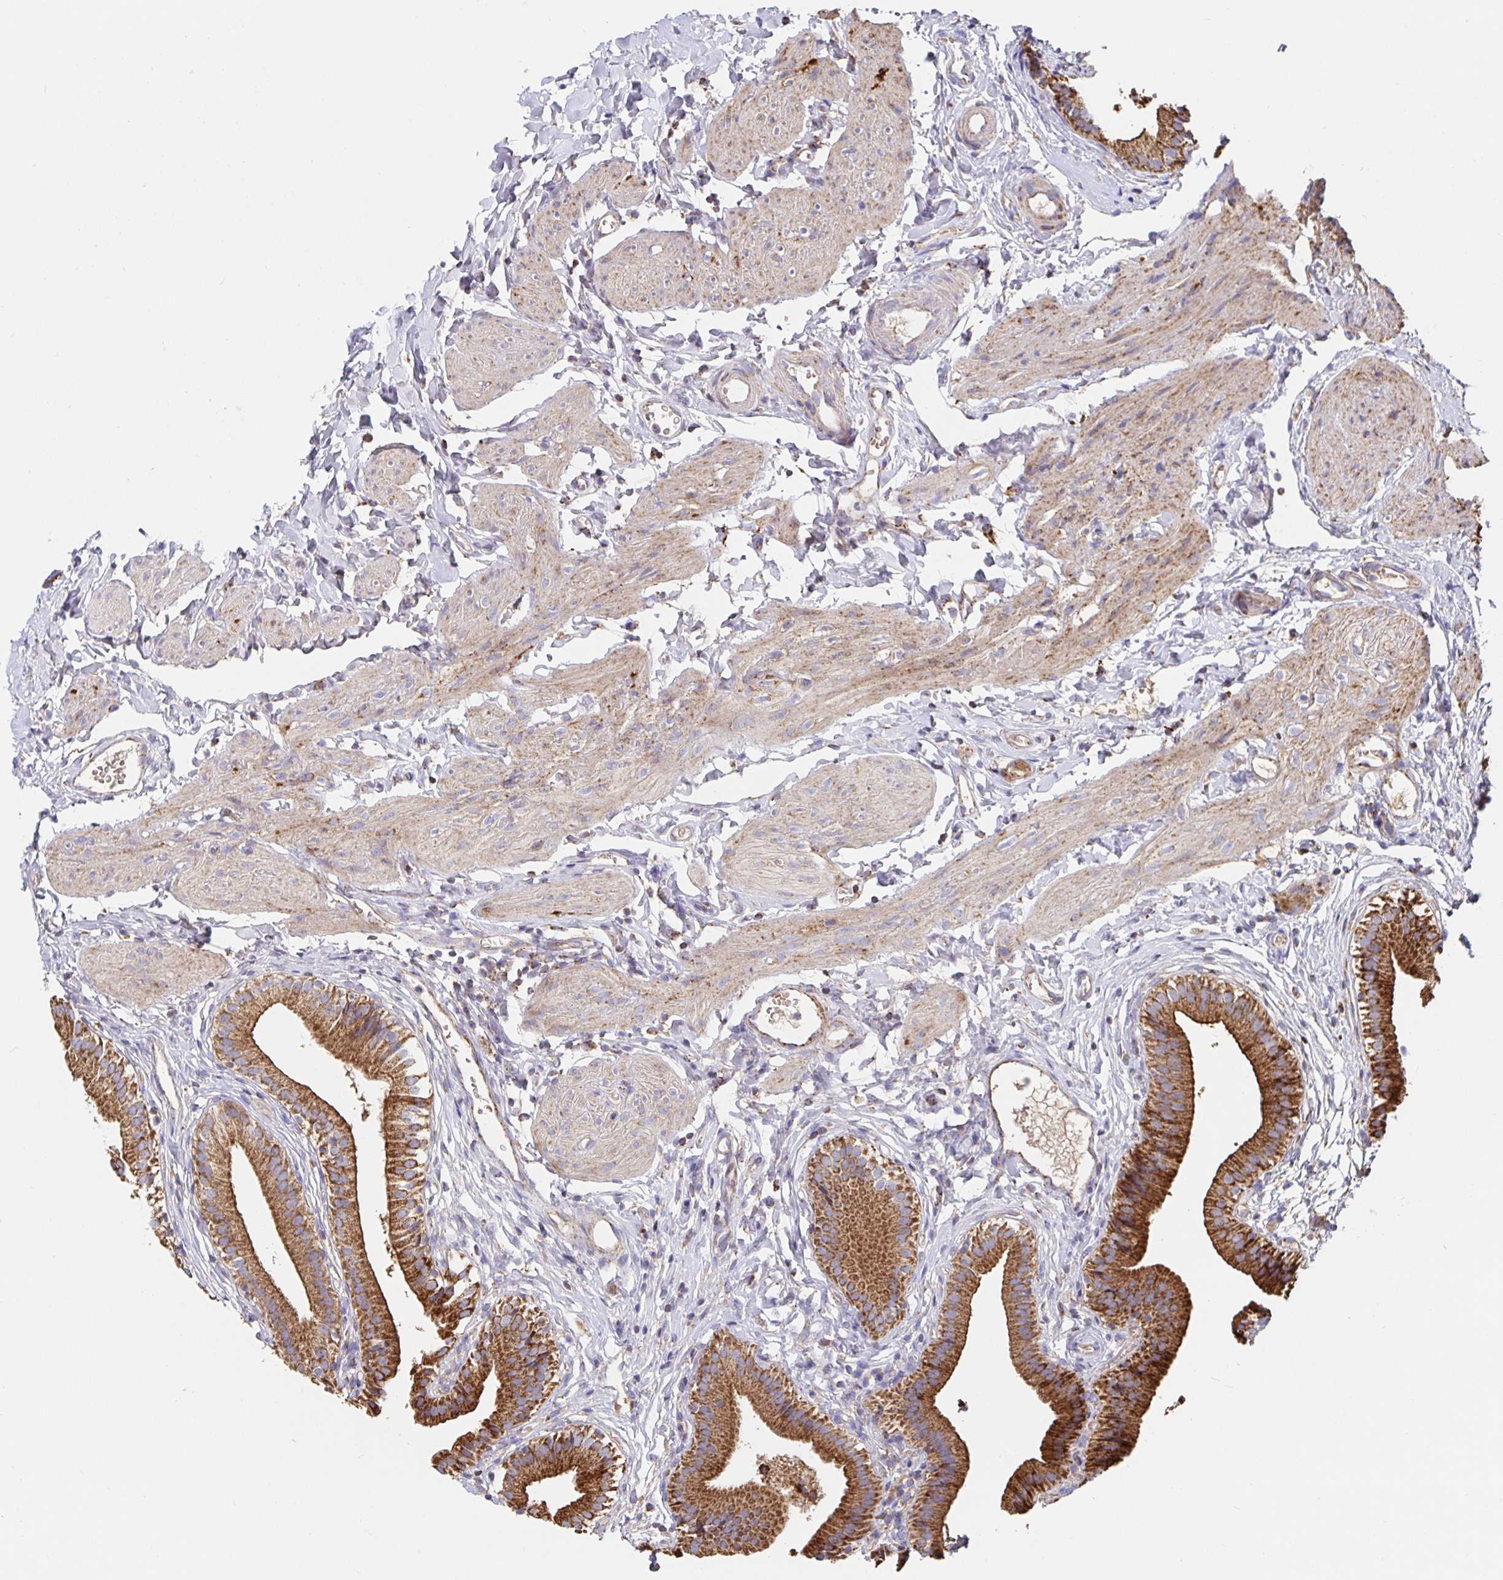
{"staining": {"intensity": "strong", "quantity": ">75%", "location": "cytoplasmic/membranous"}, "tissue": "gallbladder", "cell_type": "Glandular cells", "image_type": "normal", "snomed": [{"axis": "morphology", "description": "Normal tissue, NOS"}, {"axis": "topography", "description": "Gallbladder"}], "caption": "Normal gallbladder demonstrates strong cytoplasmic/membranous positivity in approximately >75% of glandular cells.", "gene": "PRDX3", "patient": {"sex": "female", "age": 47}}